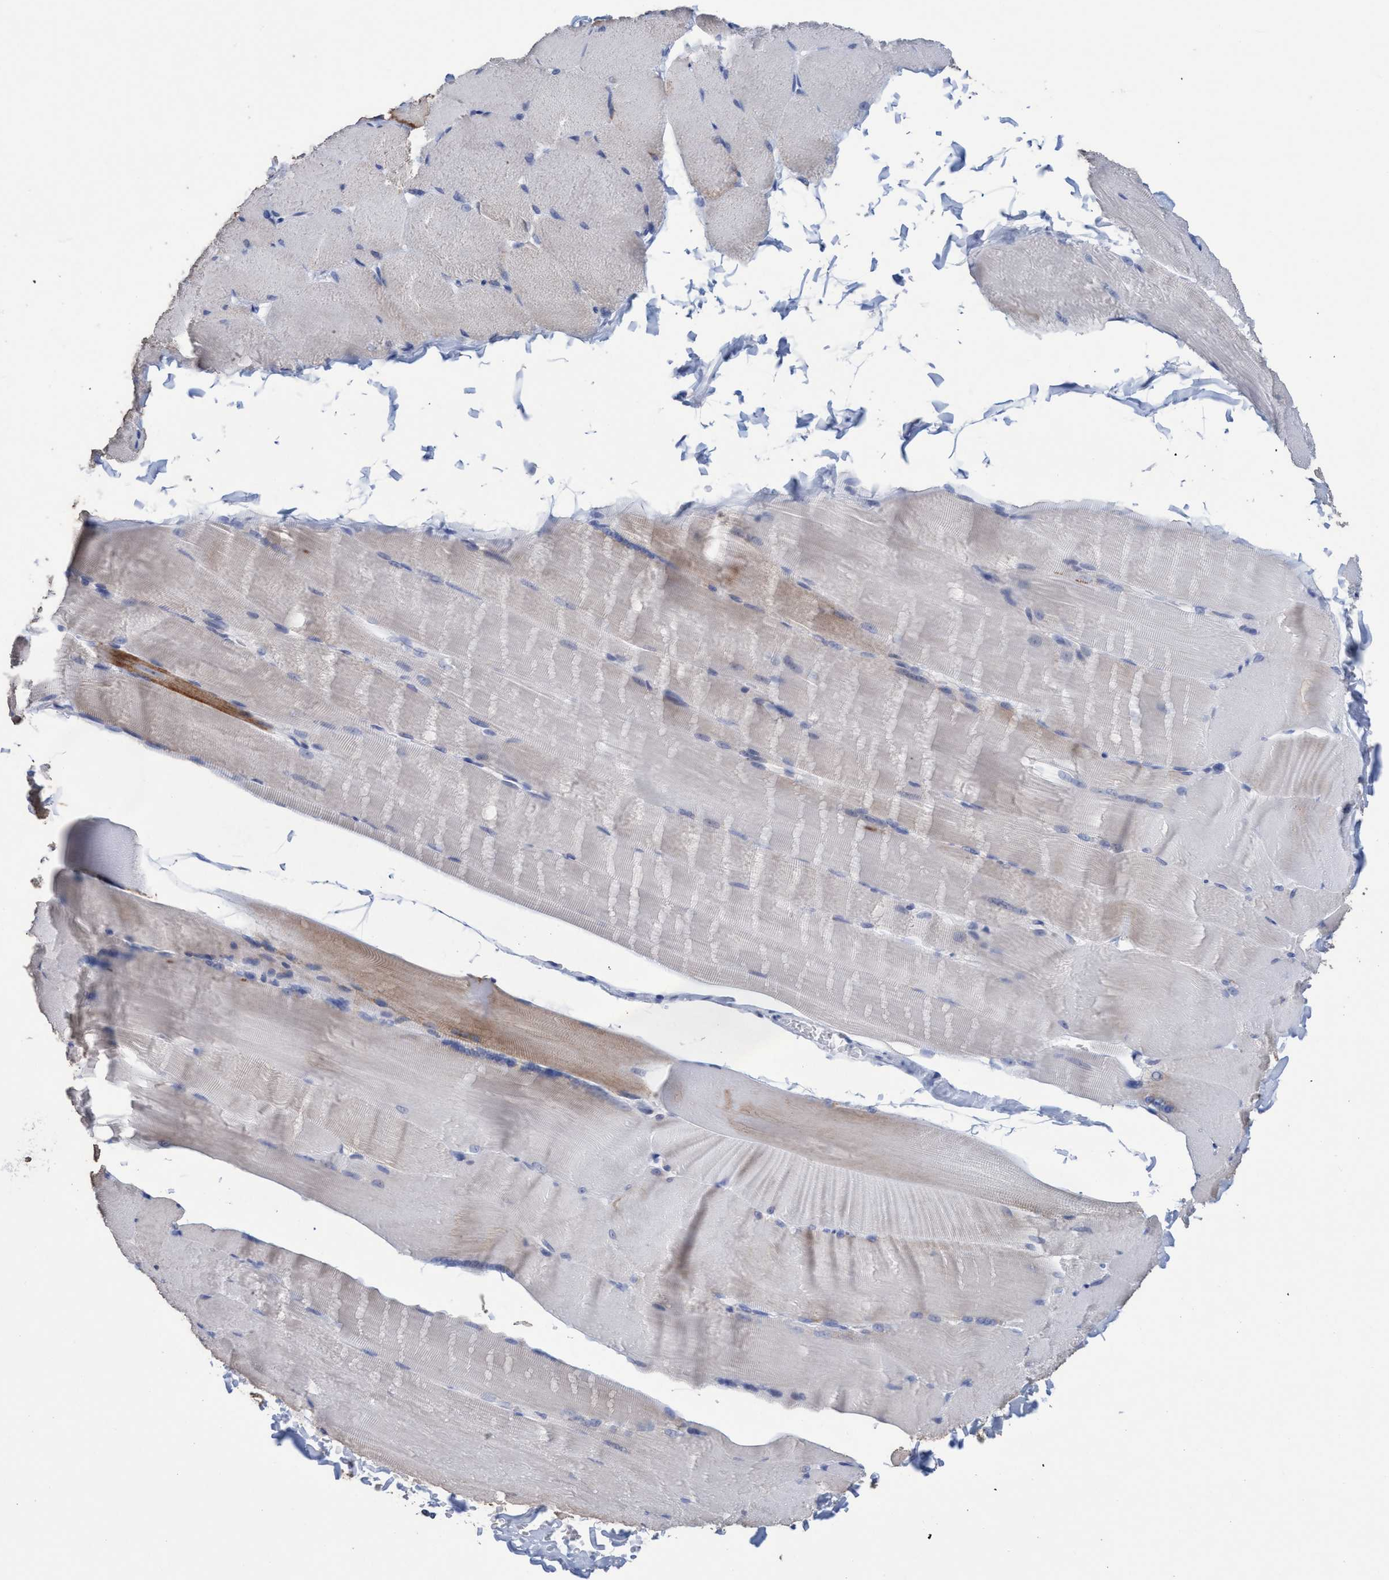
{"staining": {"intensity": "weak", "quantity": "<25%", "location": "cytoplasmic/membranous"}, "tissue": "skeletal muscle", "cell_type": "Myocytes", "image_type": "normal", "snomed": [{"axis": "morphology", "description": "Normal tissue, NOS"}, {"axis": "topography", "description": "Skin"}, {"axis": "topography", "description": "Skeletal muscle"}], "caption": "Skeletal muscle was stained to show a protein in brown. There is no significant expression in myocytes. (Brightfield microscopy of DAB (3,3'-diaminobenzidine) IHC at high magnification).", "gene": "RSAD1", "patient": {"sex": "male", "age": 83}}